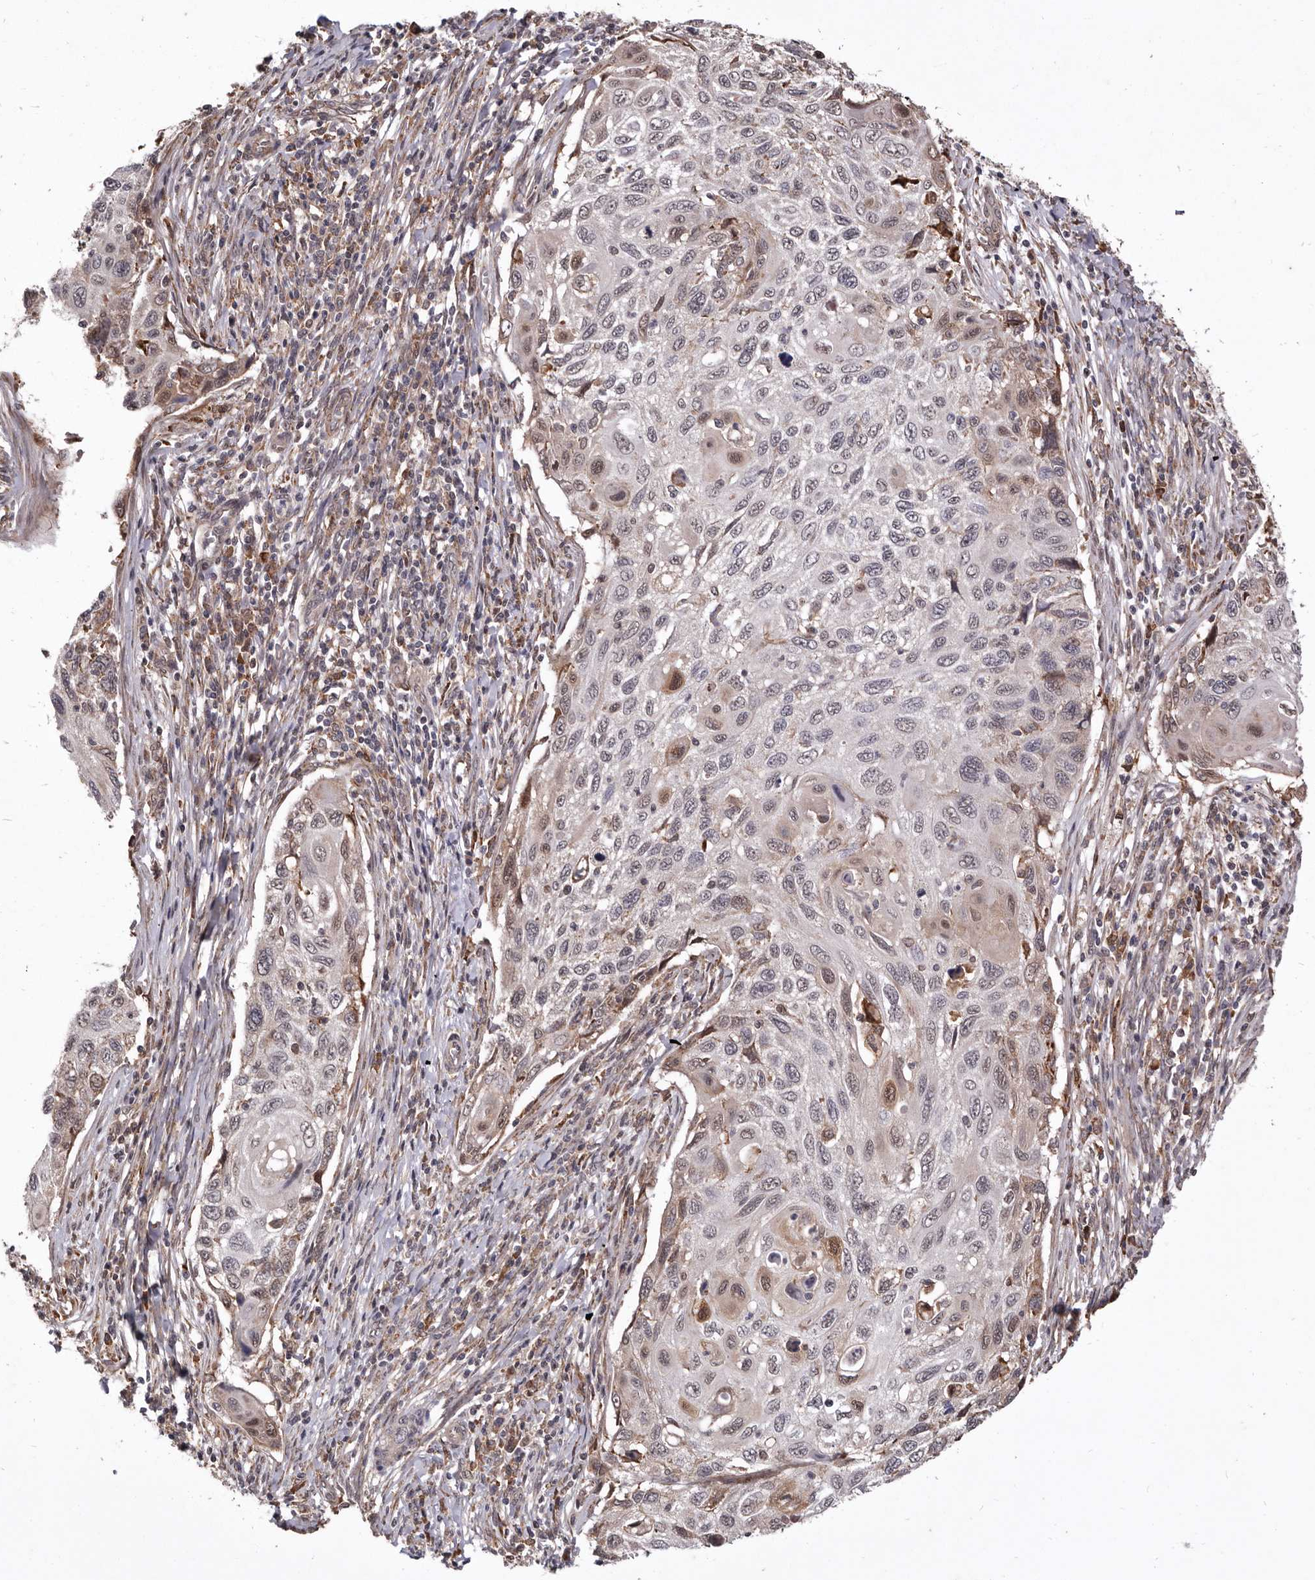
{"staining": {"intensity": "weak", "quantity": "<25%", "location": "cytoplasmic/membranous,nuclear"}, "tissue": "cervical cancer", "cell_type": "Tumor cells", "image_type": "cancer", "snomed": [{"axis": "morphology", "description": "Squamous cell carcinoma, NOS"}, {"axis": "topography", "description": "Cervix"}], "caption": "Protein analysis of cervical cancer shows no significant expression in tumor cells. Brightfield microscopy of immunohistochemistry (IHC) stained with DAB (3,3'-diaminobenzidine) (brown) and hematoxylin (blue), captured at high magnification.", "gene": "RRM2B", "patient": {"sex": "female", "age": 70}}